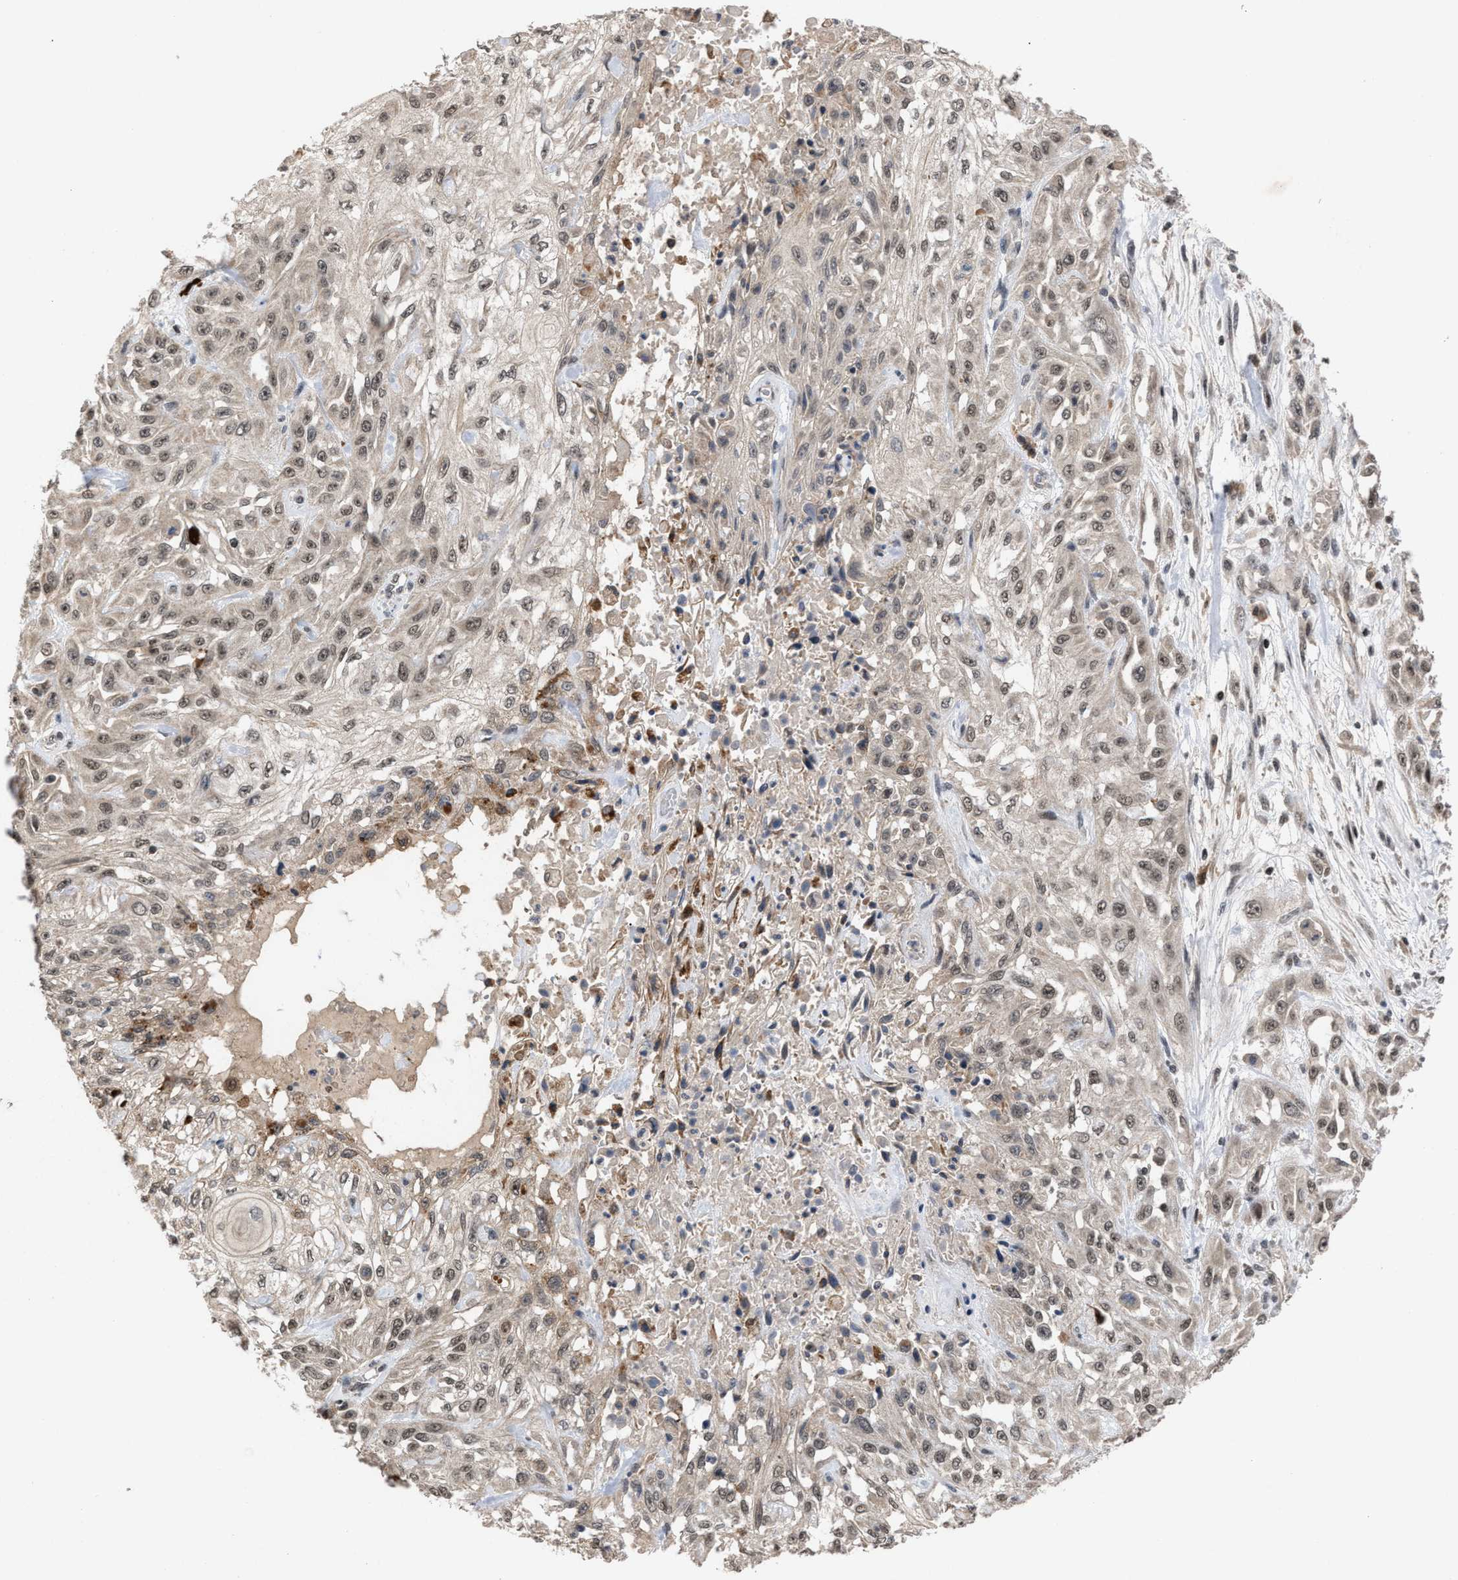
{"staining": {"intensity": "weak", "quantity": ">75%", "location": "nuclear"}, "tissue": "skin cancer", "cell_type": "Tumor cells", "image_type": "cancer", "snomed": [{"axis": "morphology", "description": "Squamous cell carcinoma, NOS"}, {"axis": "morphology", "description": "Squamous cell carcinoma, metastatic, NOS"}, {"axis": "topography", "description": "Skin"}, {"axis": "topography", "description": "Lymph node"}], "caption": "Protein expression analysis of skin squamous cell carcinoma demonstrates weak nuclear staining in approximately >75% of tumor cells. The protein is shown in brown color, while the nuclei are stained blue.", "gene": "C9orf78", "patient": {"sex": "male", "age": 75}}